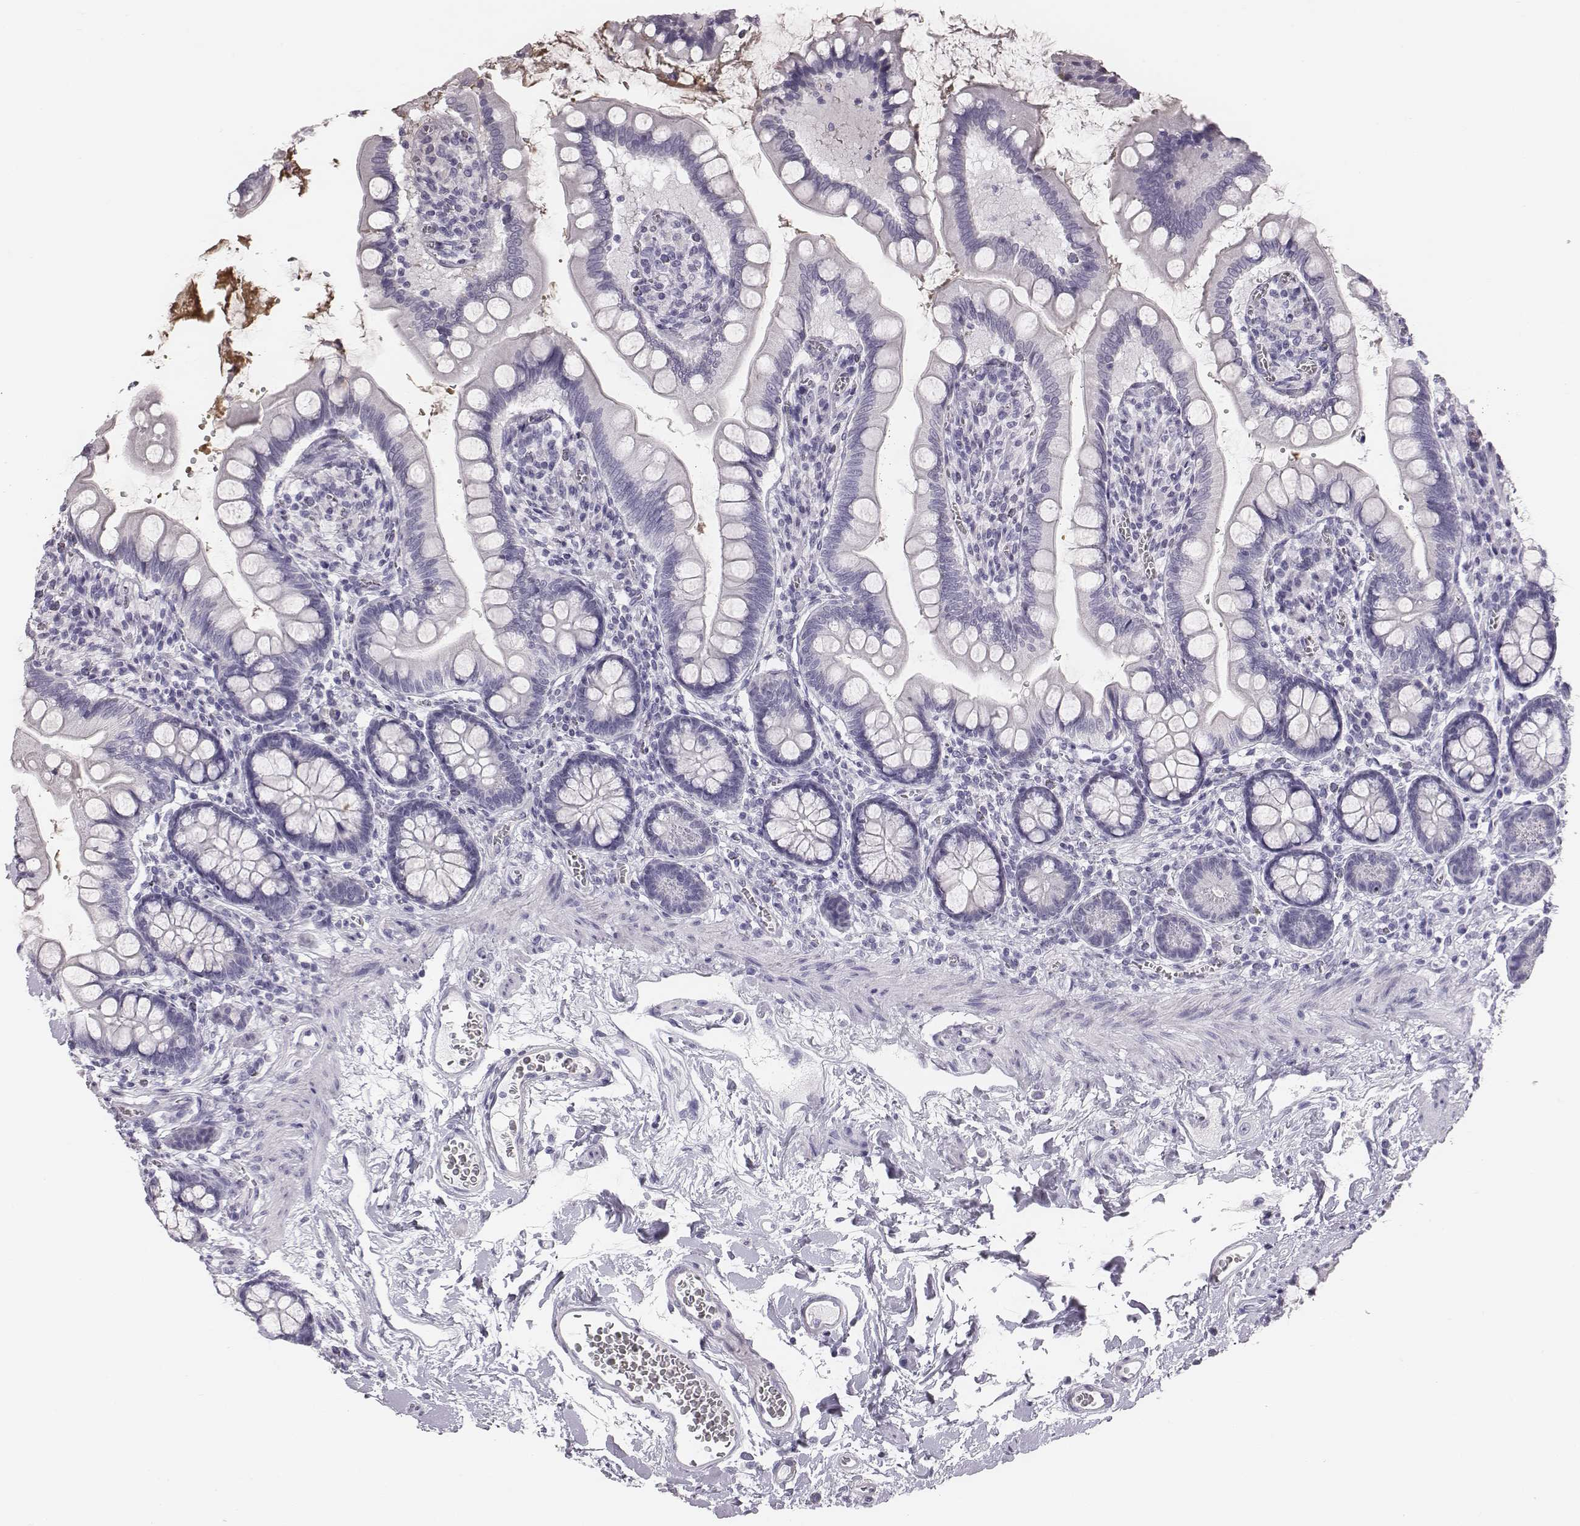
{"staining": {"intensity": "negative", "quantity": "none", "location": "none"}, "tissue": "small intestine", "cell_type": "Glandular cells", "image_type": "normal", "snomed": [{"axis": "morphology", "description": "Normal tissue, NOS"}, {"axis": "topography", "description": "Small intestine"}], "caption": "Immunohistochemistry of benign small intestine displays no staining in glandular cells.", "gene": "HBZ", "patient": {"sex": "female", "age": 56}}